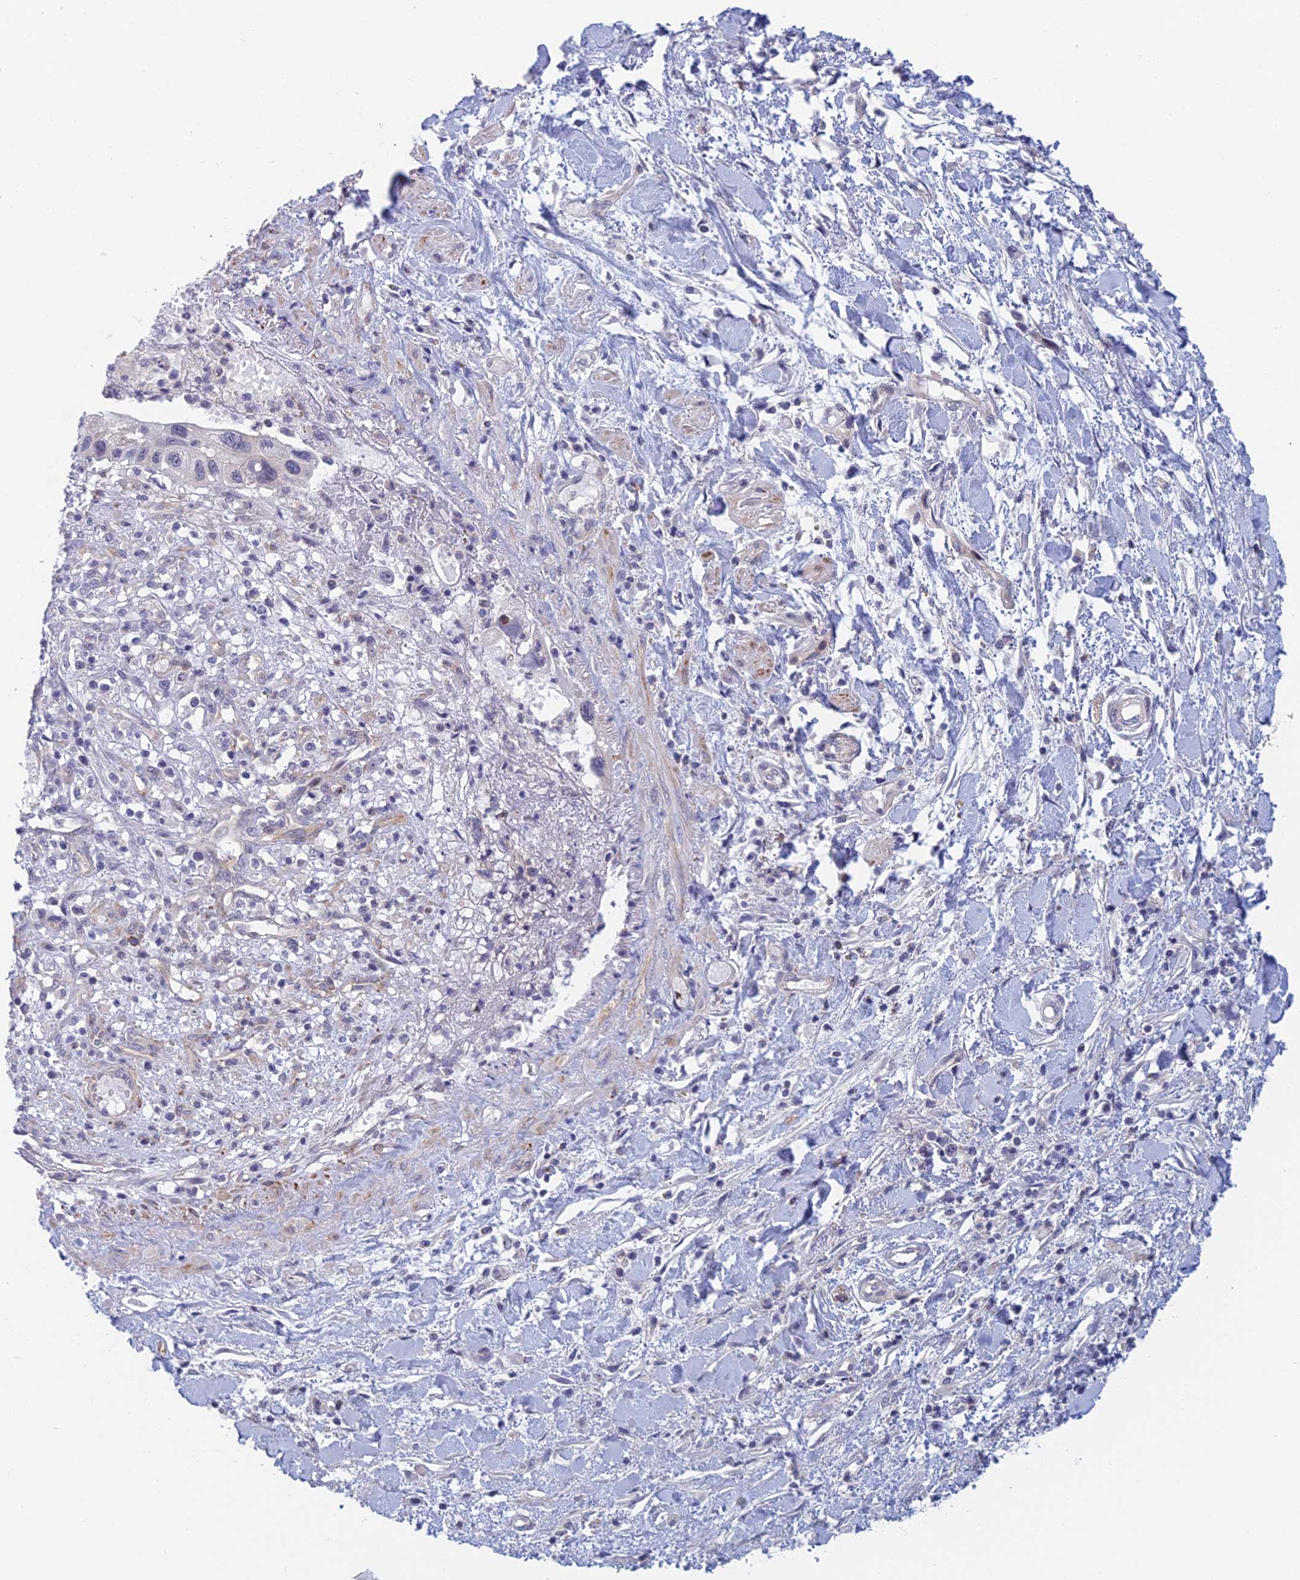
{"staining": {"intensity": "negative", "quantity": "none", "location": "none"}, "tissue": "pancreatic cancer", "cell_type": "Tumor cells", "image_type": "cancer", "snomed": [{"axis": "morphology", "description": "Adenocarcinoma, NOS"}, {"axis": "topography", "description": "Pancreas"}], "caption": "Protein analysis of pancreatic cancer (adenocarcinoma) reveals no significant staining in tumor cells.", "gene": "PPP1R26", "patient": {"sex": "female", "age": 50}}